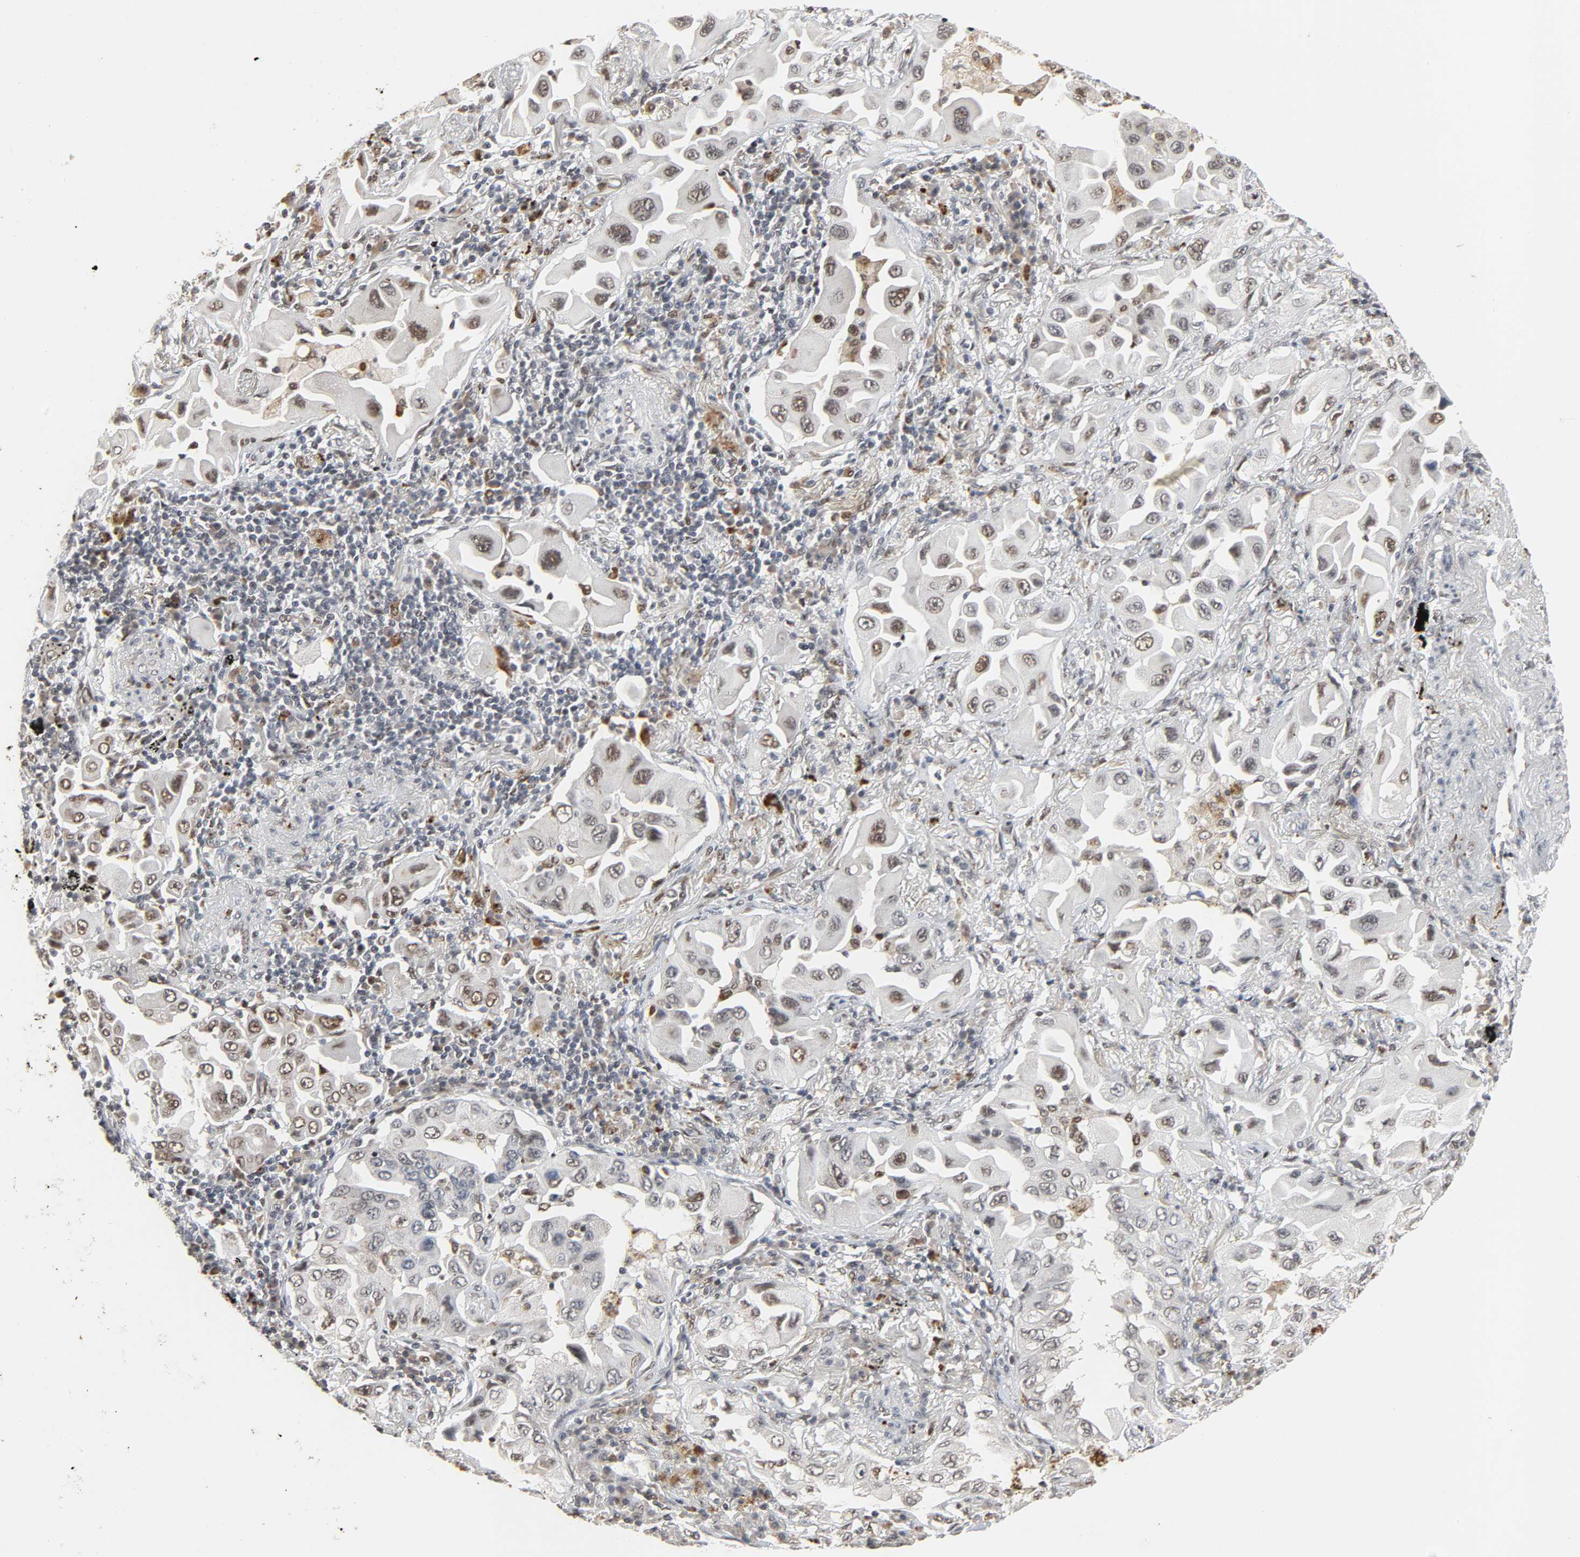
{"staining": {"intensity": "weak", "quantity": "<25%", "location": "nuclear"}, "tissue": "lung cancer", "cell_type": "Tumor cells", "image_type": "cancer", "snomed": [{"axis": "morphology", "description": "Adenocarcinoma, NOS"}, {"axis": "topography", "description": "Lung"}], "caption": "Immunohistochemistry (IHC) of human lung cancer (adenocarcinoma) shows no positivity in tumor cells. Nuclei are stained in blue.", "gene": "DAZAP1", "patient": {"sex": "female", "age": 65}}